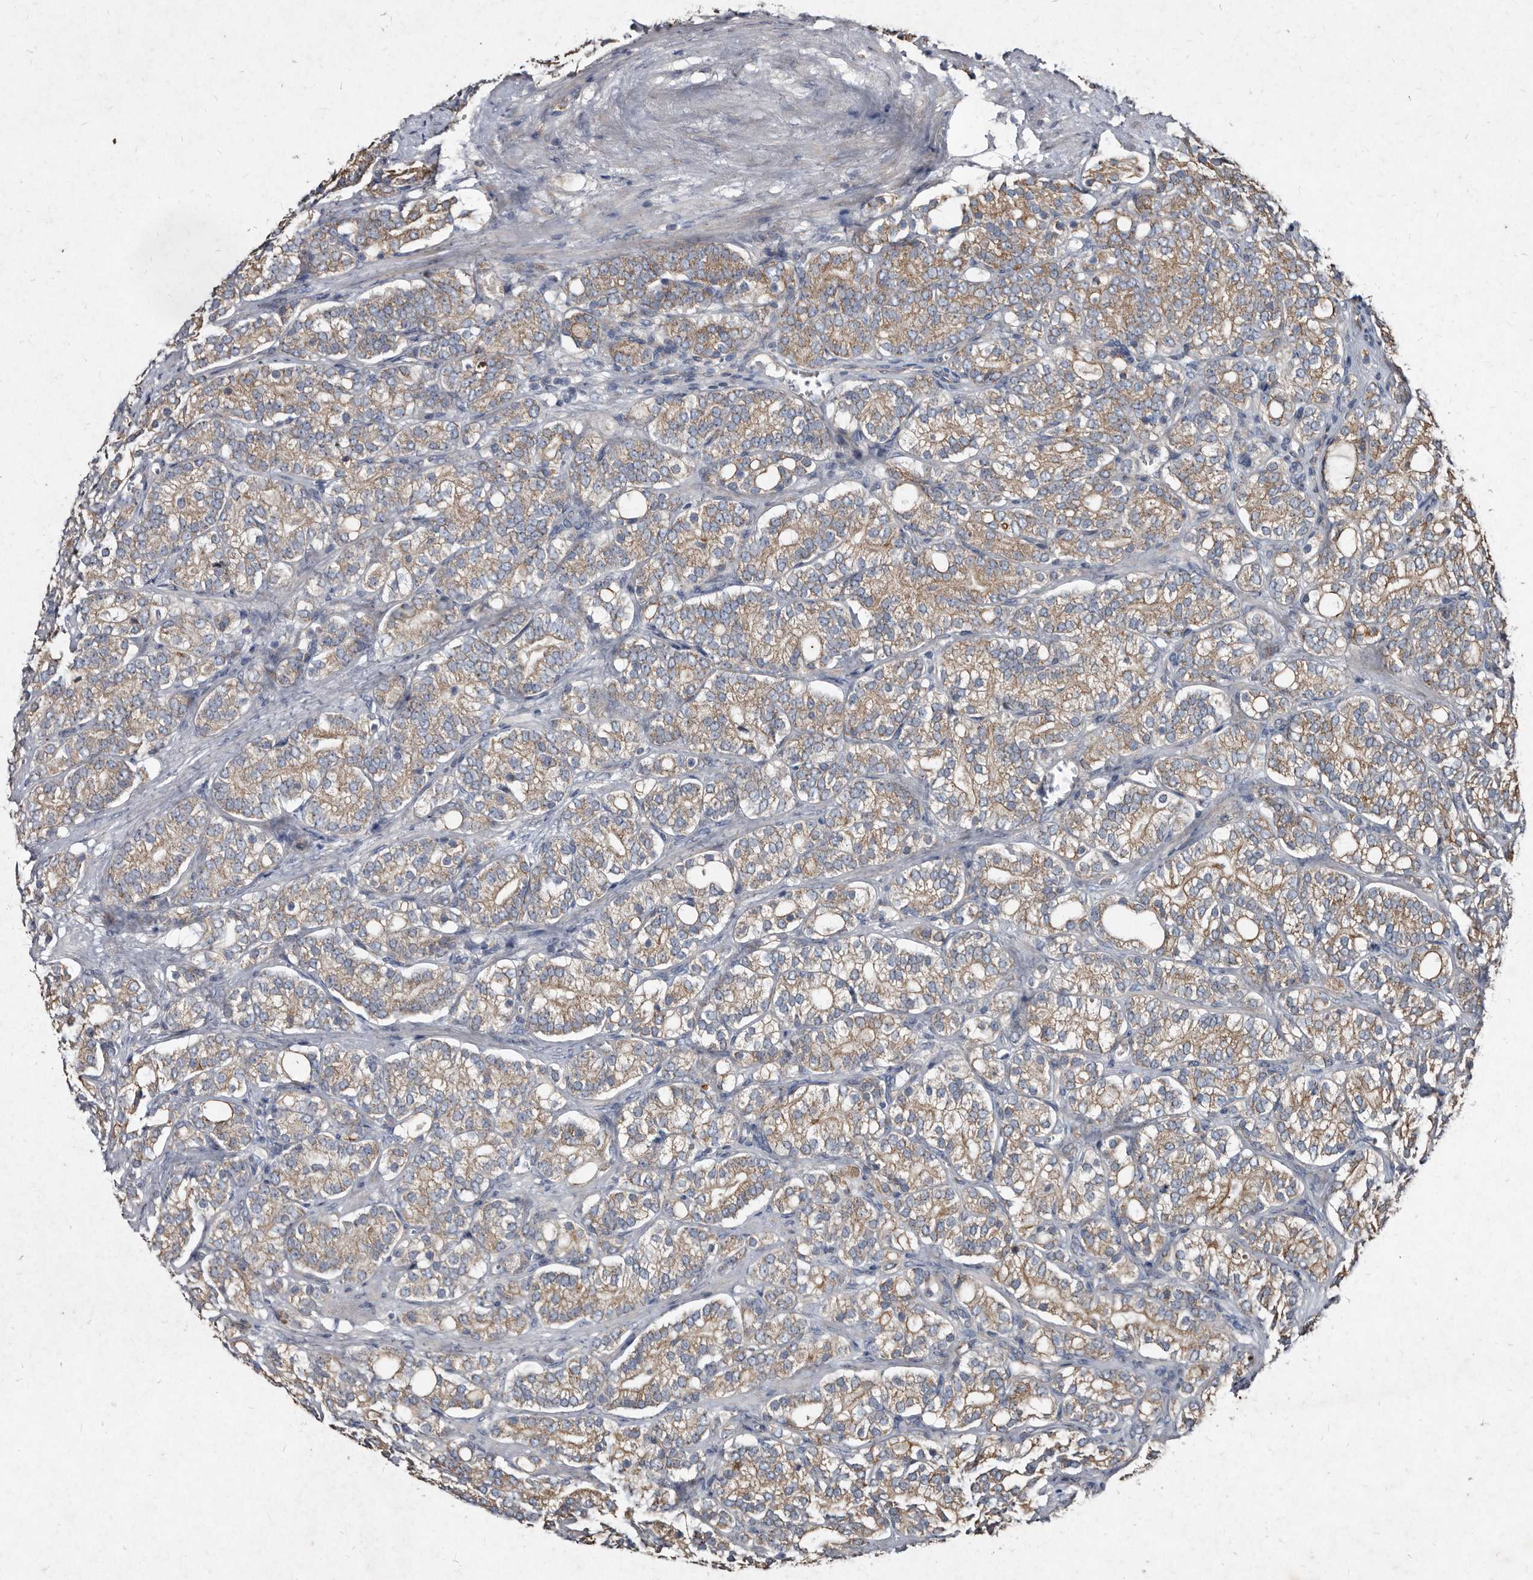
{"staining": {"intensity": "moderate", "quantity": "25%-75%", "location": "cytoplasmic/membranous"}, "tissue": "prostate cancer", "cell_type": "Tumor cells", "image_type": "cancer", "snomed": [{"axis": "morphology", "description": "Adenocarcinoma, High grade"}, {"axis": "topography", "description": "Prostate"}], "caption": "Human prostate cancer stained for a protein (brown) exhibits moderate cytoplasmic/membranous positive positivity in approximately 25%-75% of tumor cells.", "gene": "YPEL3", "patient": {"sex": "male", "age": 57}}